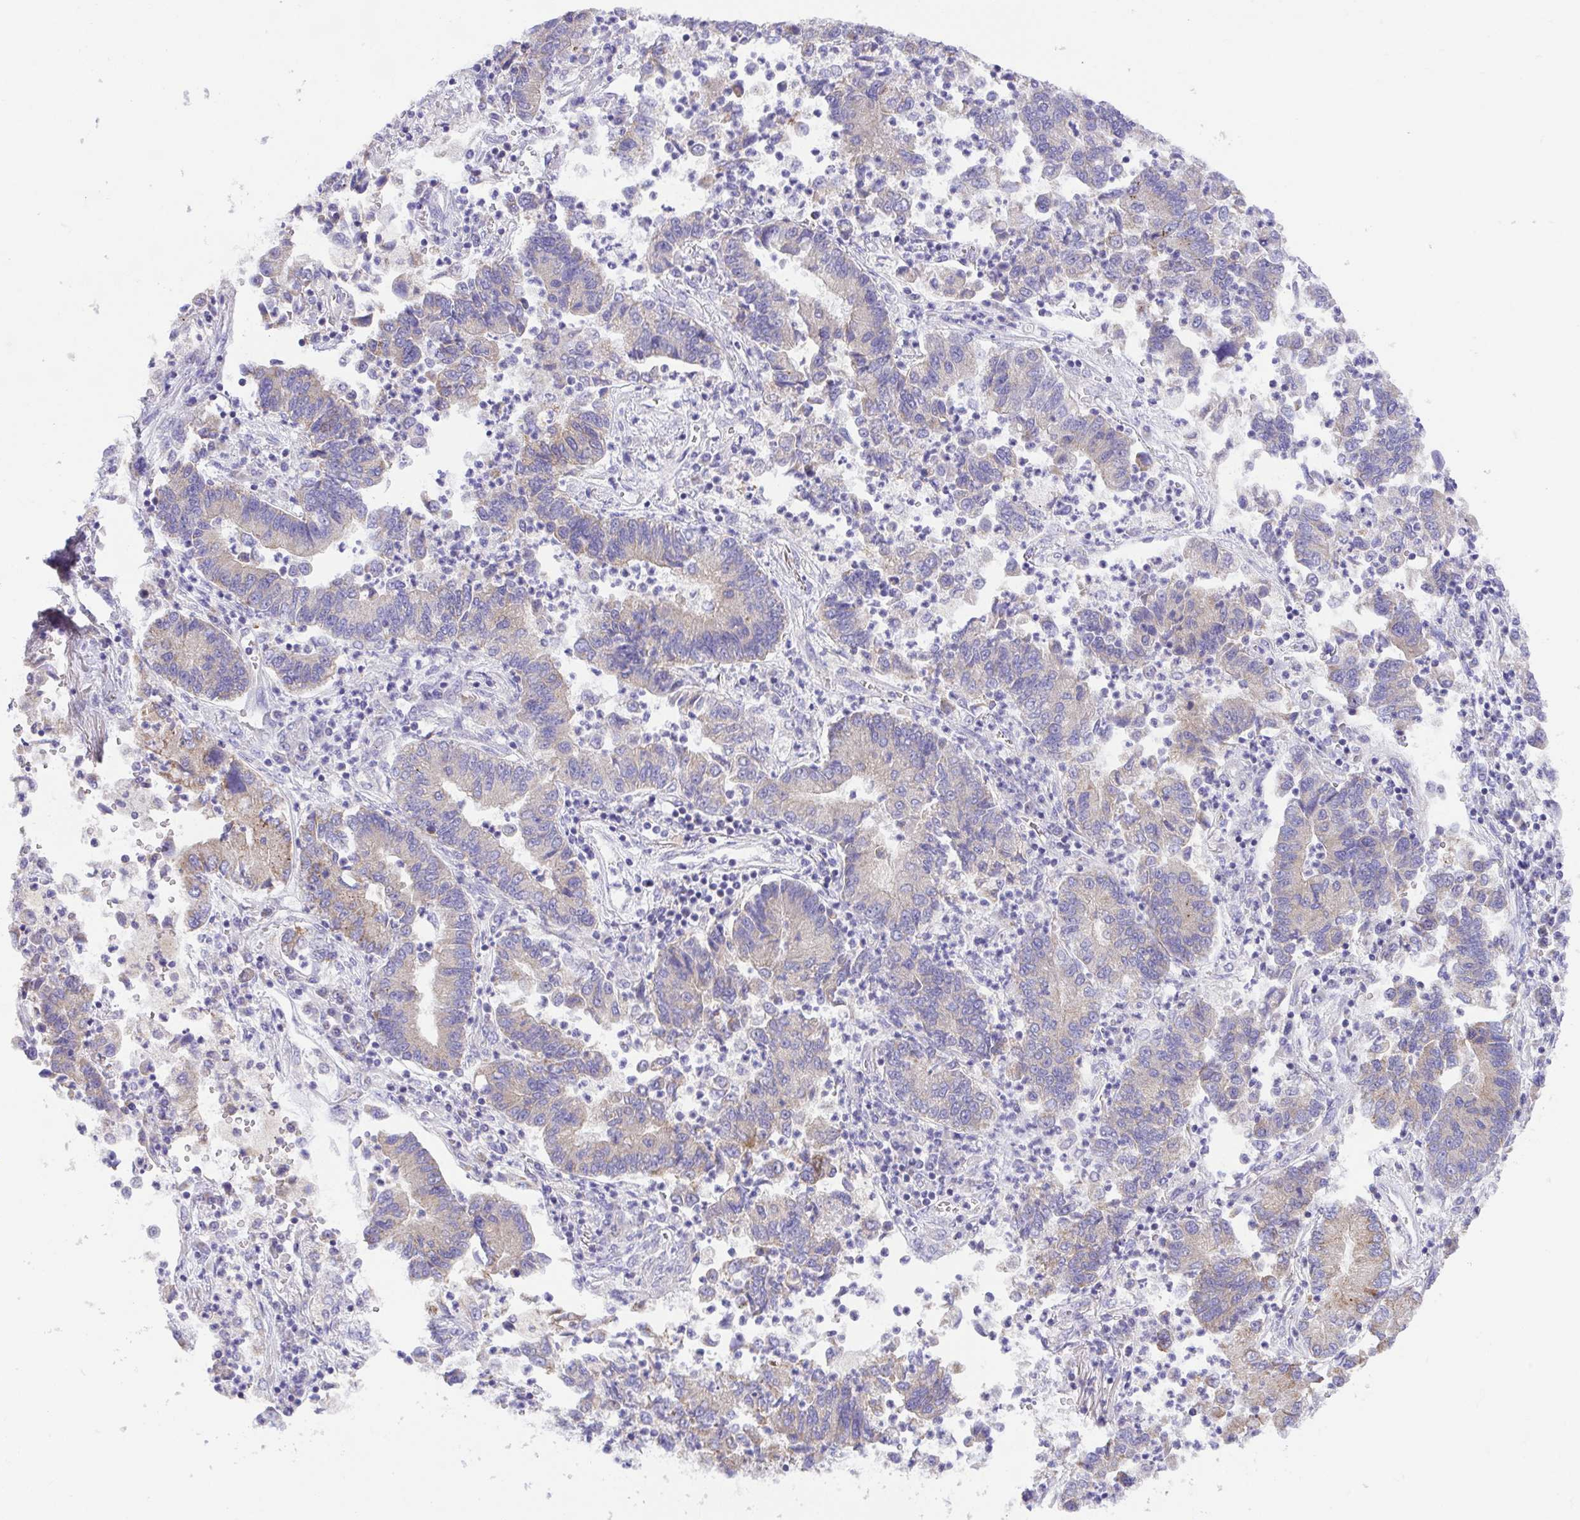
{"staining": {"intensity": "negative", "quantity": "none", "location": "none"}, "tissue": "lung cancer", "cell_type": "Tumor cells", "image_type": "cancer", "snomed": [{"axis": "morphology", "description": "Adenocarcinoma, NOS"}, {"axis": "topography", "description": "Lung"}], "caption": "Adenocarcinoma (lung) was stained to show a protein in brown. There is no significant expression in tumor cells.", "gene": "SLC13A1", "patient": {"sex": "female", "age": 57}}